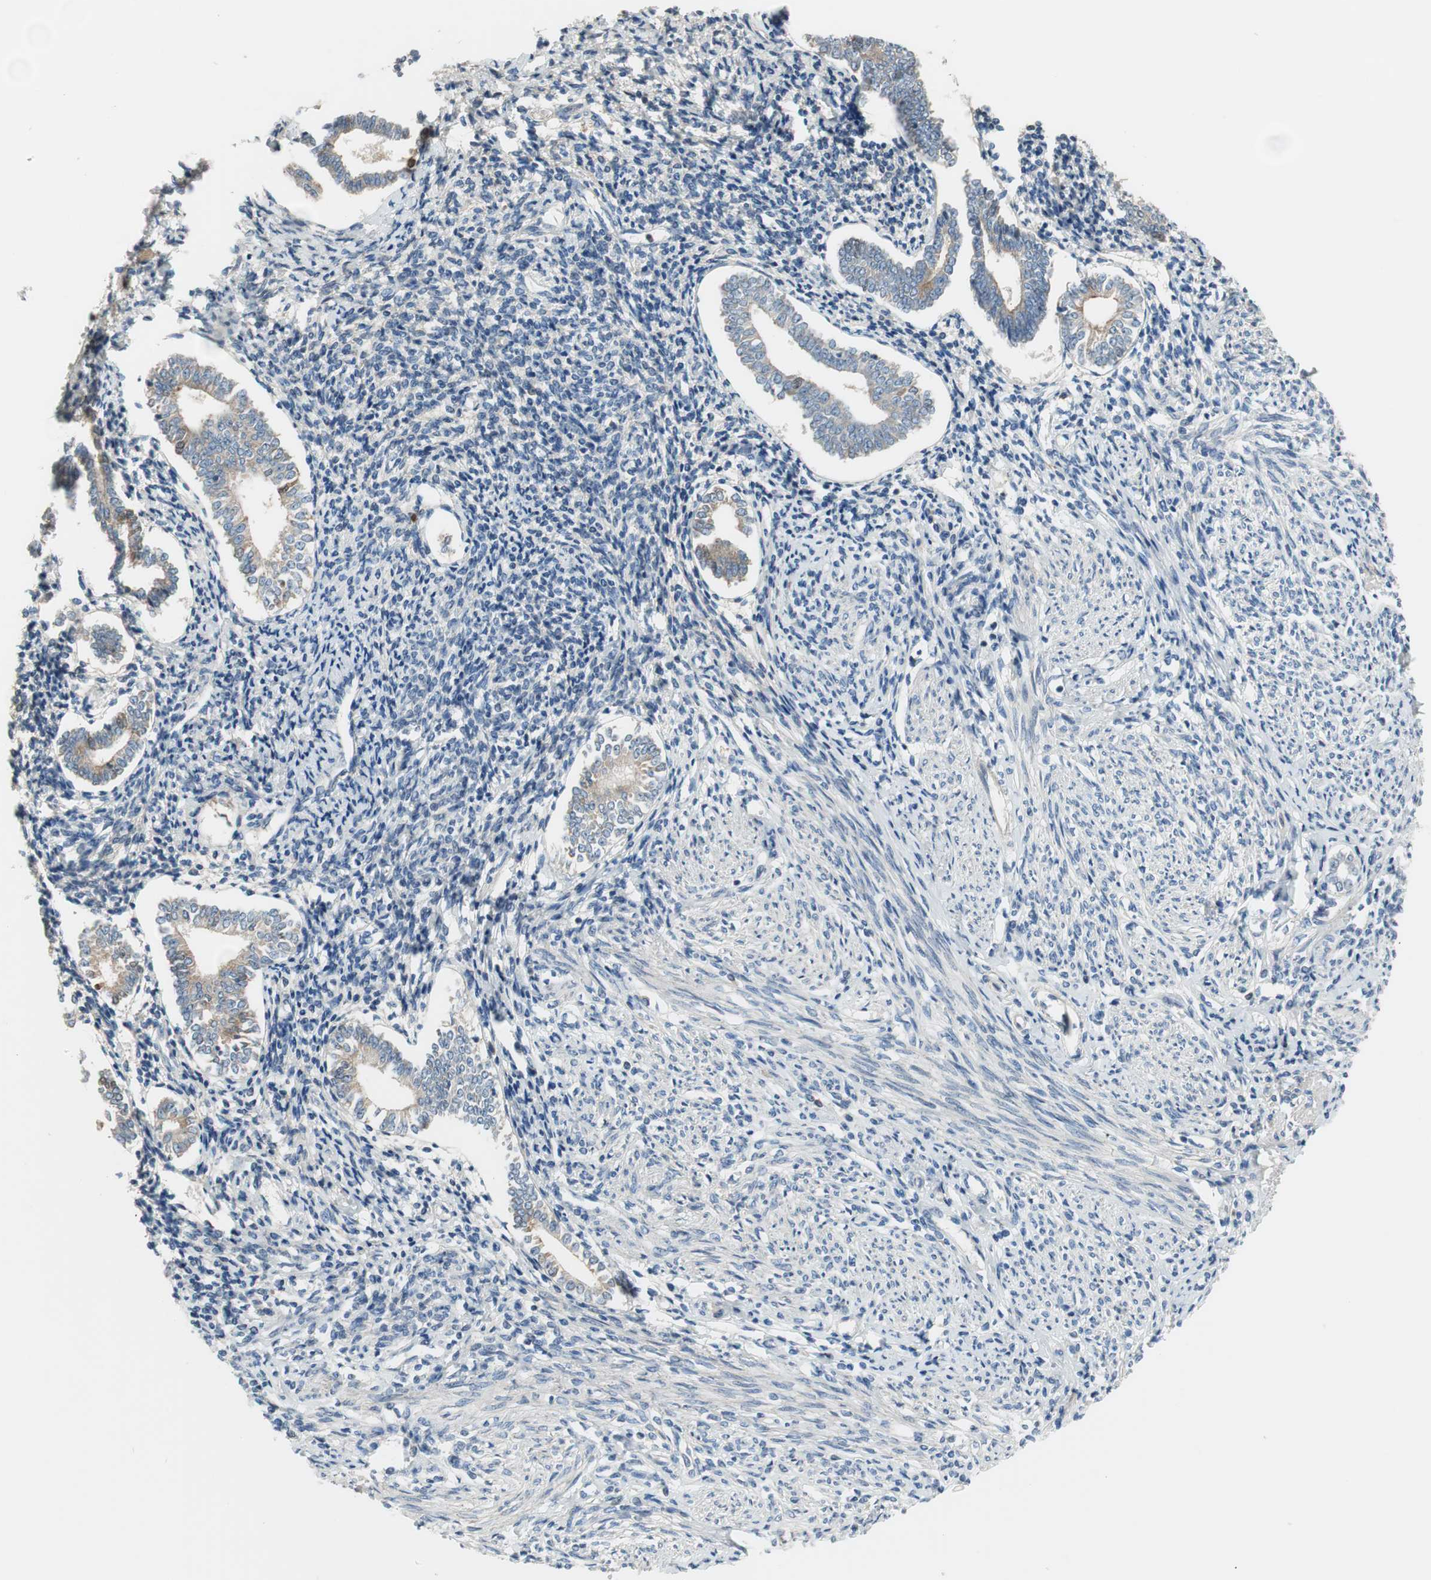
{"staining": {"intensity": "negative", "quantity": "none", "location": "none"}, "tissue": "endometrium", "cell_type": "Cells in endometrial stroma", "image_type": "normal", "snomed": [{"axis": "morphology", "description": "Normal tissue, NOS"}, {"axis": "topography", "description": "Endometrium"}], "caption": "Photomicrograph shows no protein expression in cells in endometrial stroma of normal endometrium.", "gene": "C4A", "patient": {"sex": "female", "age": 71}}